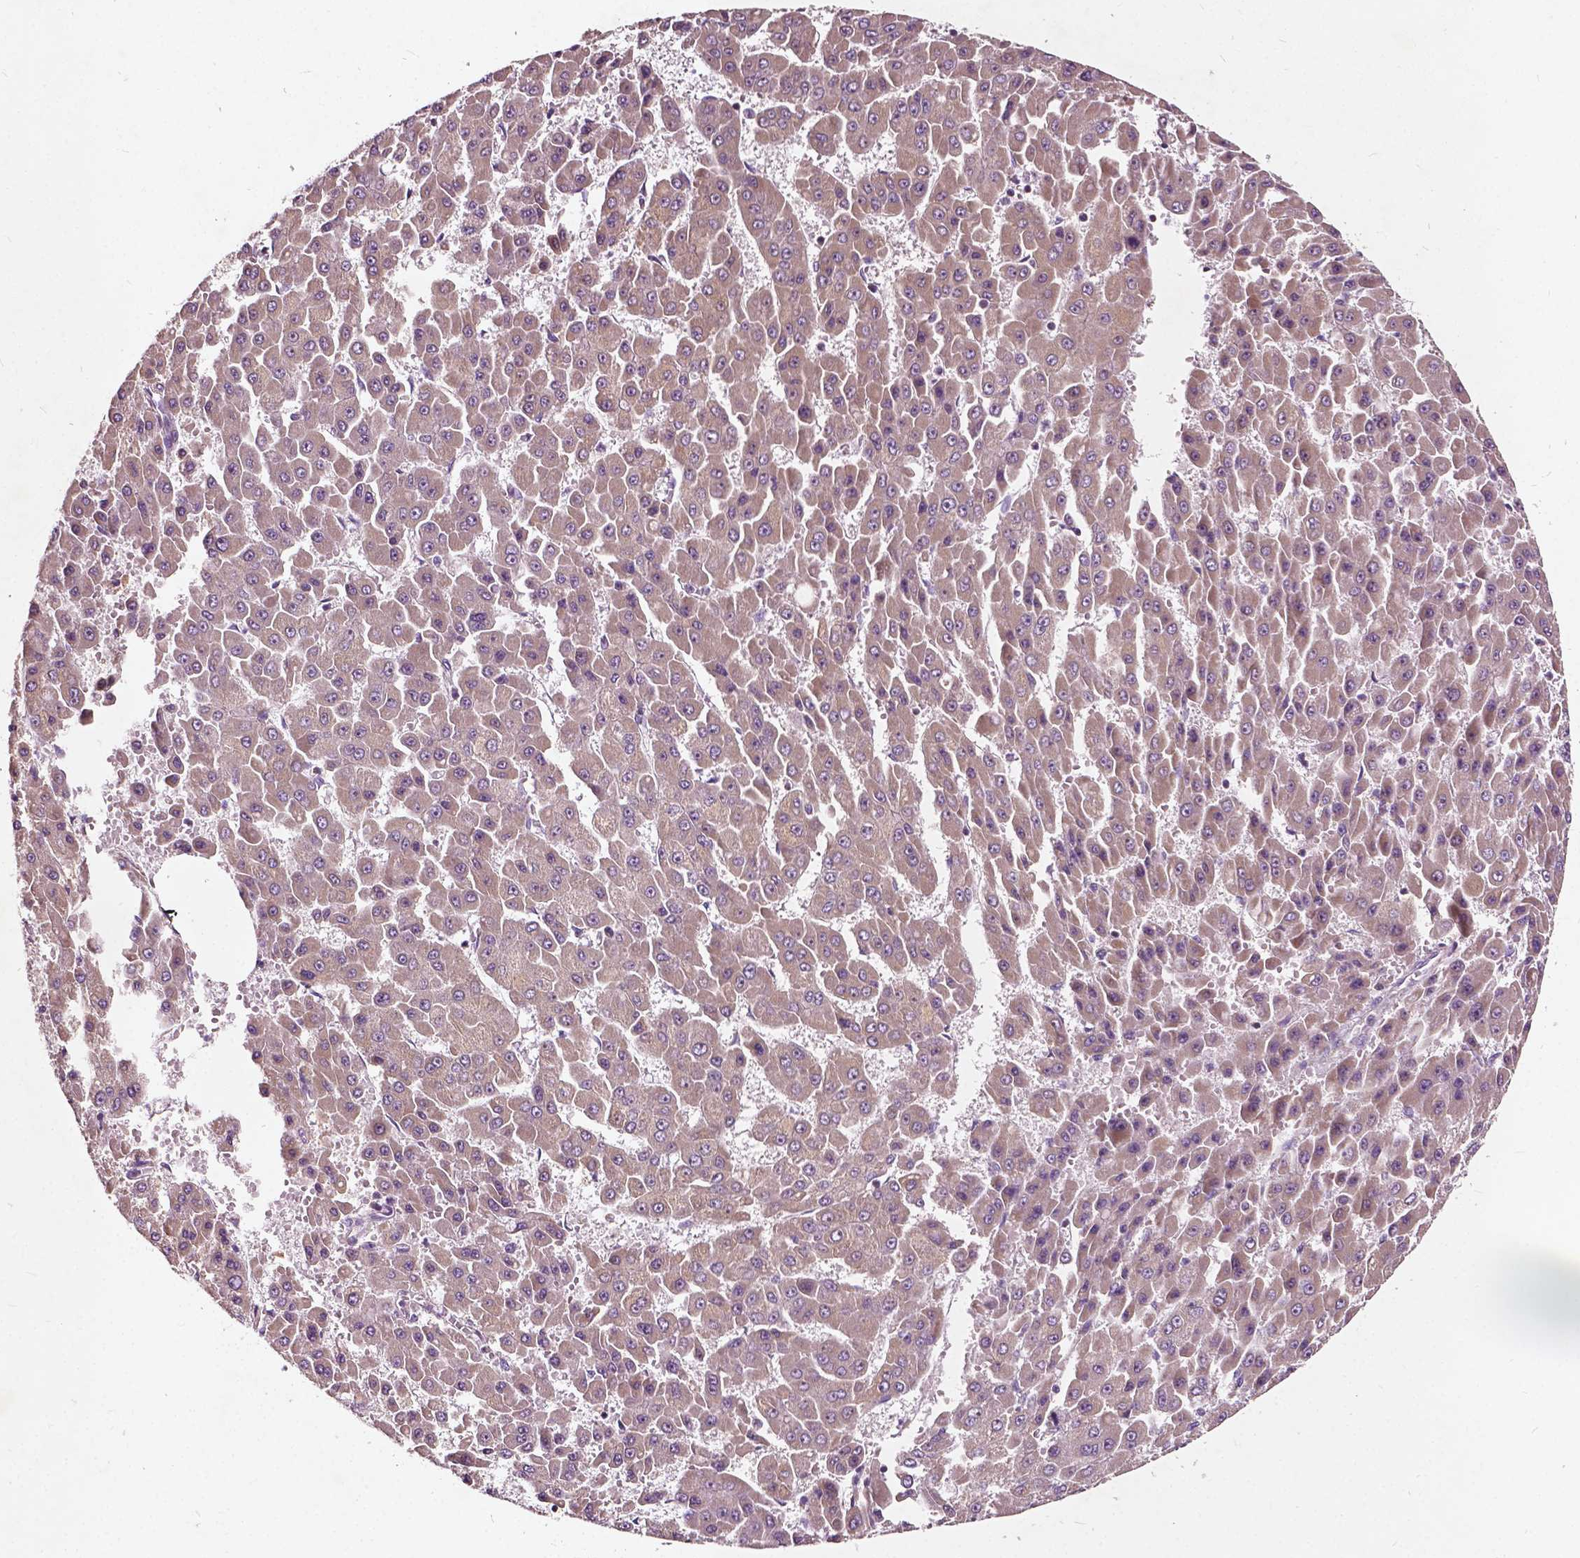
{"staining": {"intensity": "weak", "quantity": ">75%", "location": "cytoplasmic/membranous"}, "tissue": "liver cancer", "cell_type": "Tumor cells", "image_type": "cancer", "snomed": [{"axis": "morphology", "description": "Carcinoma, Hepatocellular, NOS"}, {"axis": "topography", "description": "Liver"}], "caption": "This is an image of immunohistochemistry (IHC) staining of hepatocellular carcinoma (liver), which shows weak positivity in the cytoplasmic/membranous of tumor cells.", "gene": "ODF3L2", "patient": {"sex": "male", "age": 78}}